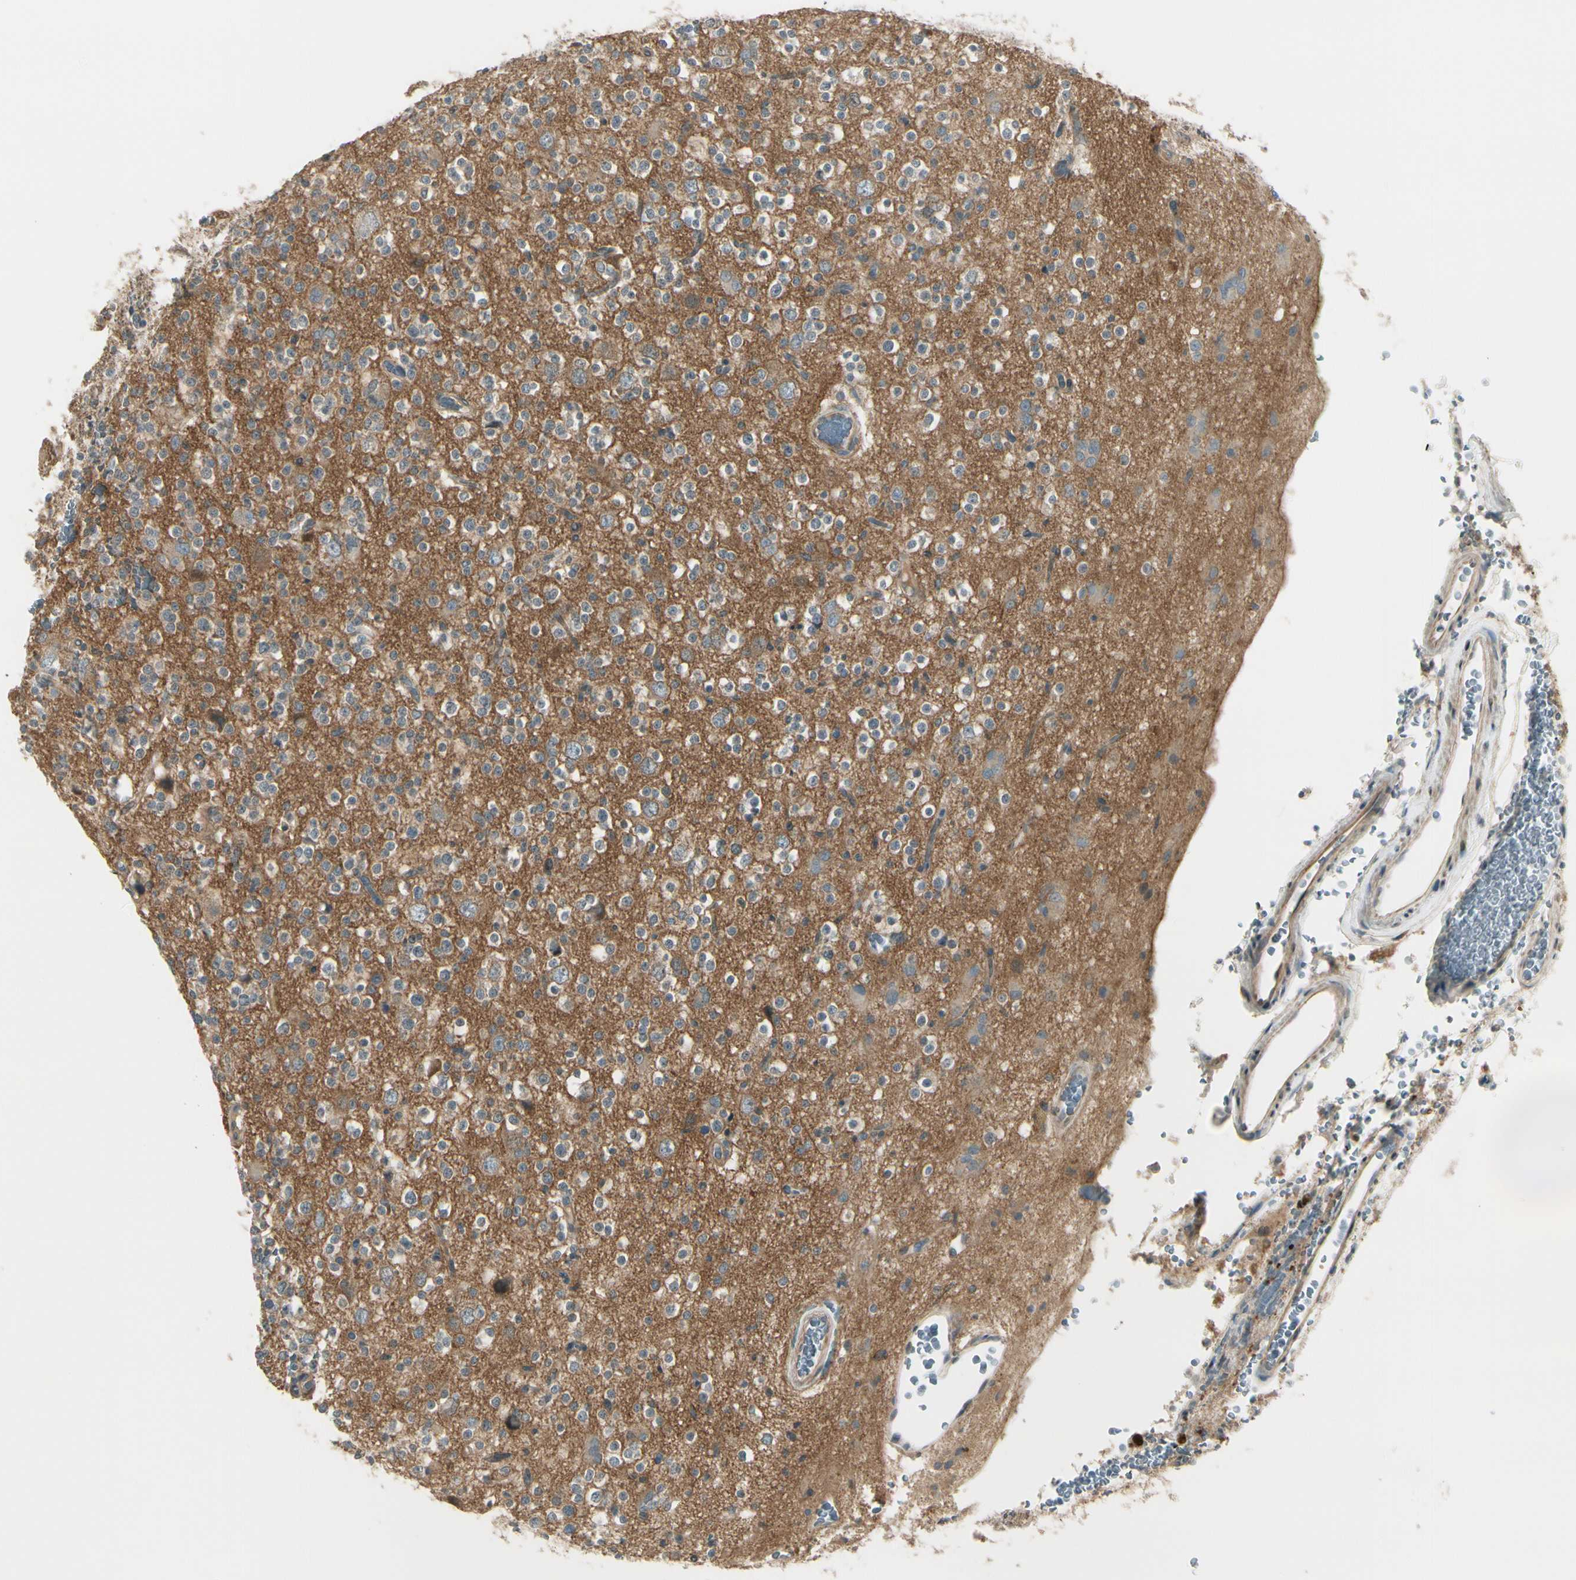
{"staining": {"intensity": "weak", "quantity": ">75%", "location": "cytoplasmic/membranous"}, "tissue": "glioma", "cell_type": "Tumor cells", "image_type": "cancer", "snomed": [{"axis": "morphology", "description": "Glioma, malignant, High grade"}, {"axis": "topography", "description": "Brain"}], "caption": "DAB immunohistochemical staining of human malignant high-grade glioma reveals weak cytoplasmic/membranous protein positivity in about >75% of tumor cells.", "gene": "PPP3CB", "patient": {"sex": "male", "age": 47}}